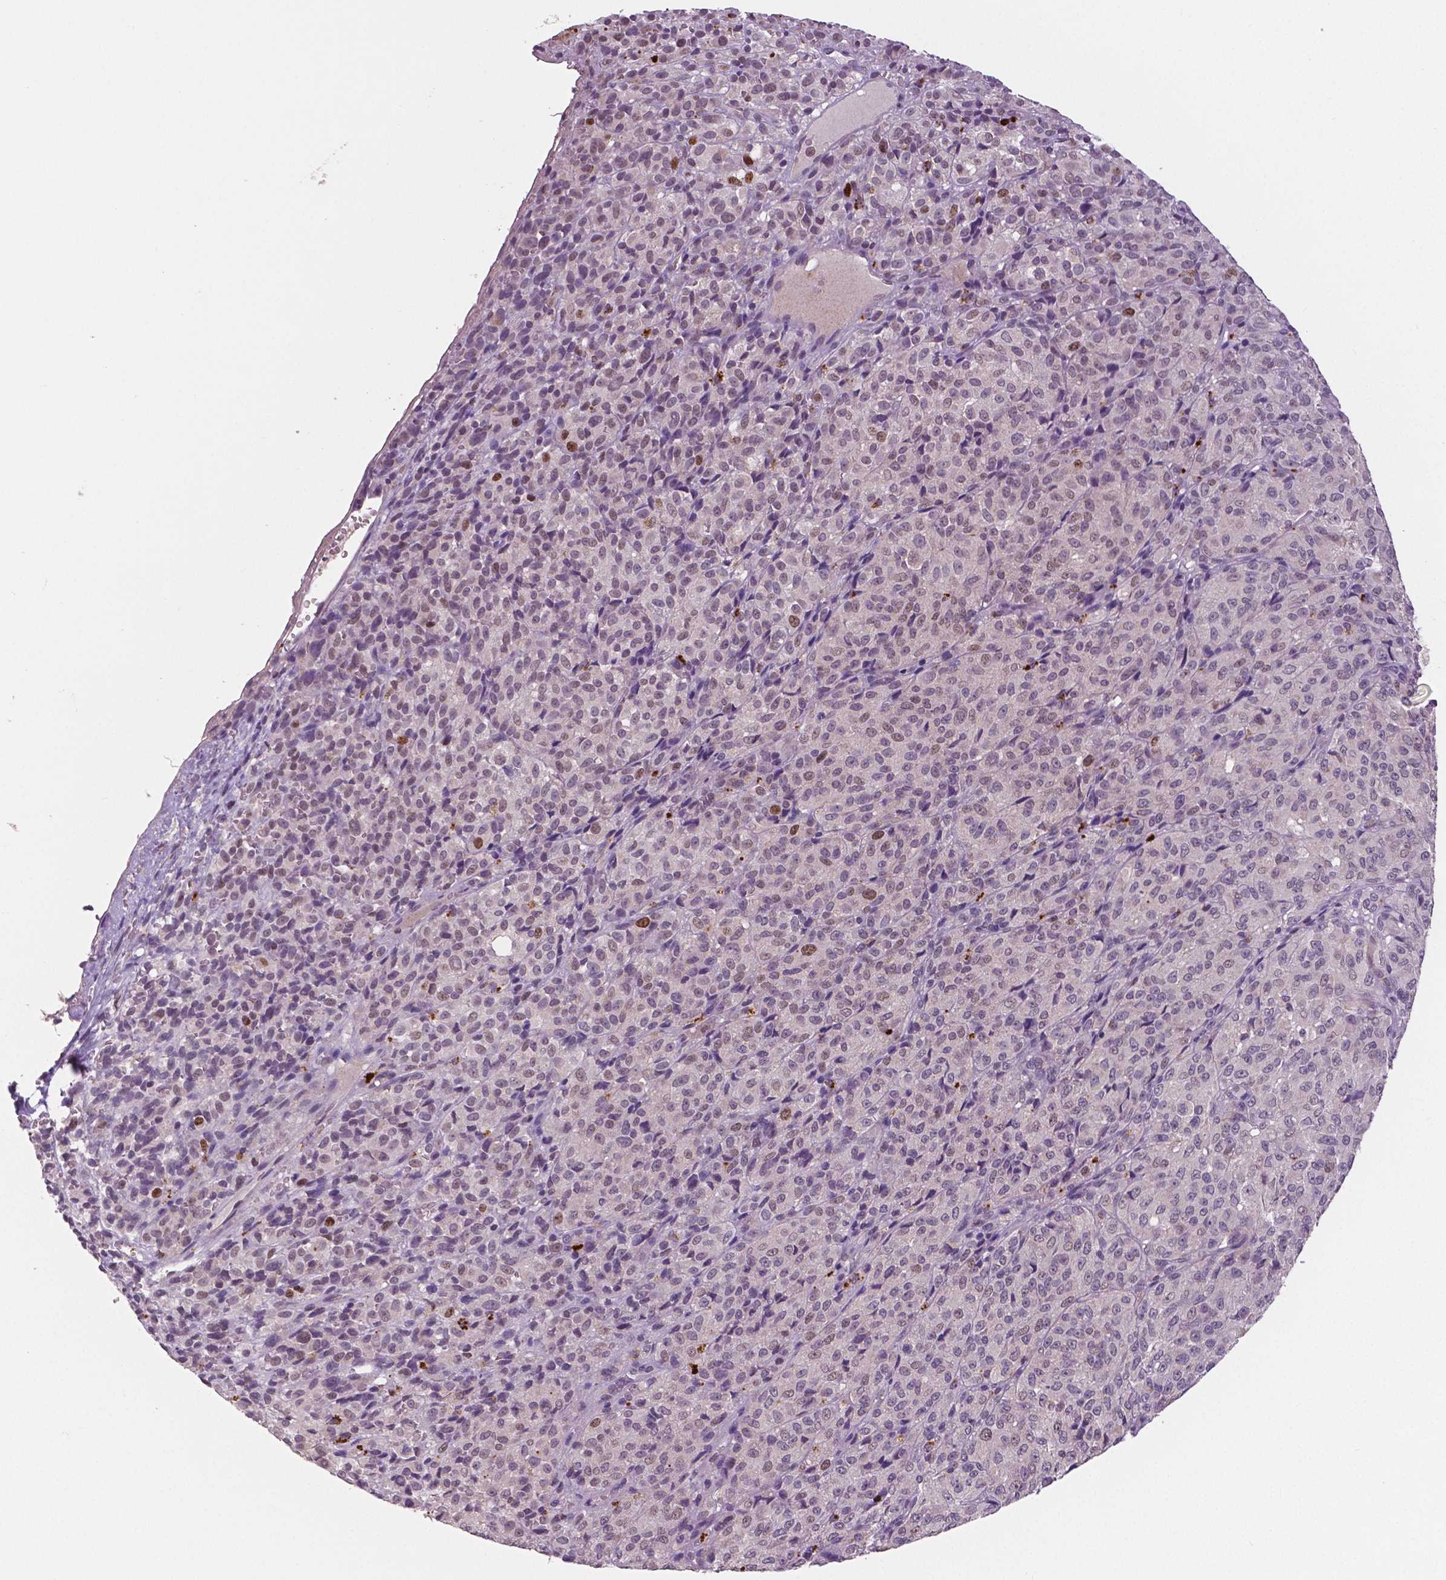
{"staining": {"intensity": "moderate", "quantity": "<25%", "location": "nuclear"}, "tissue": "melanoma", "cell_type": "Tumor cells", "image_type": "cancer", "snomed": [{"axis": "morphology", "description": "Malignant melanoma, Metastatic site"}, {"axis": "topography", "description": "Brain"}], "caption": "Moderate nuclear expression is appreciated in approximately <25% of tumor cells in melanoma.", "gene": "MKI67", "patient": {"sex": "female", "age": 56}}